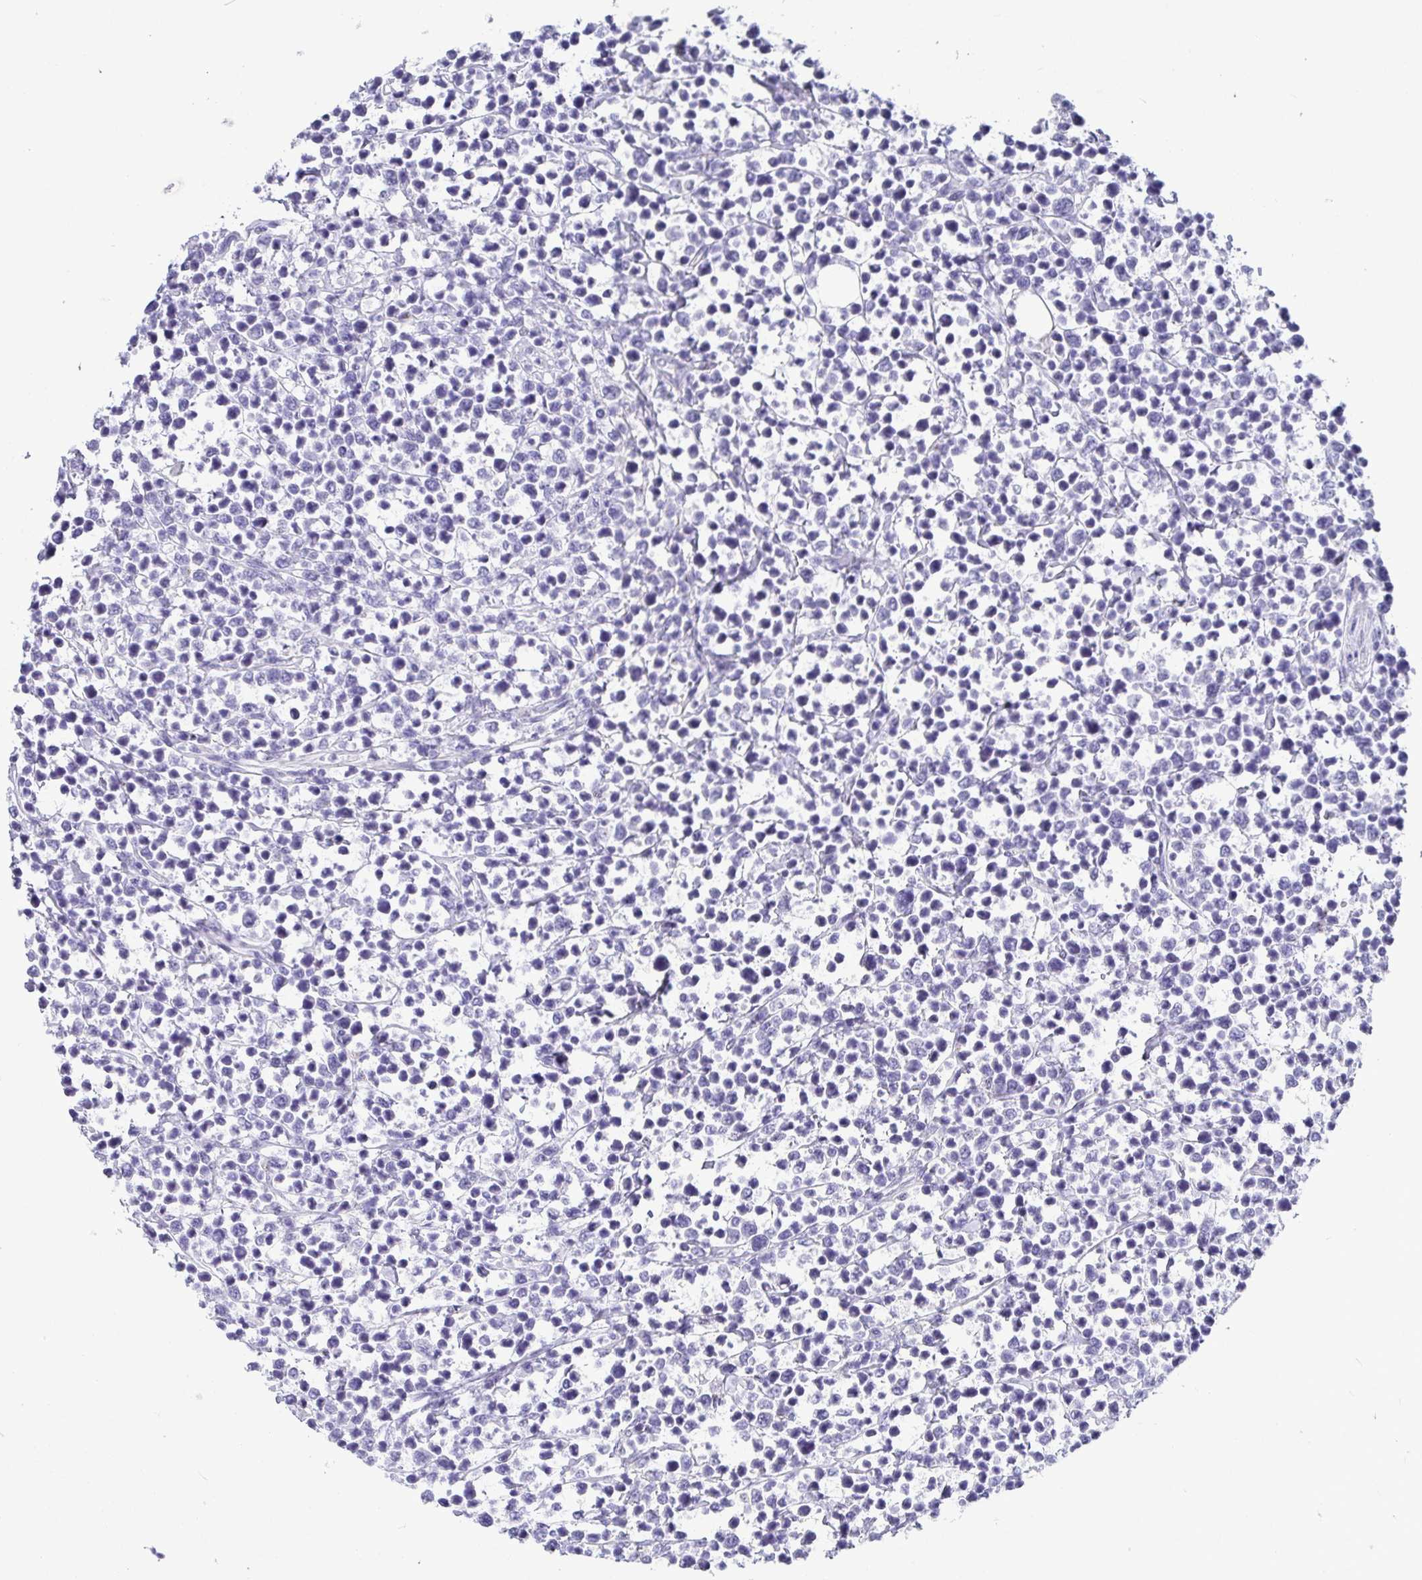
{"staining": {"intensity": "negative", "quantity": "none", "location": "none"}, "tissue": "lymphoma", "cell_type": "Tumor cells", "image_type": "cancer", "snomed": [{"axis": "morphology", "description": "Malignant lymphoma, non-Hodgkin's type, High grade"}, {"axis": "topography", "description": "Soft tissue"}], "caption": "Malignant lymphoma, non-Hodgkin's type (high-grade) stained for a protein using IHC displays no positivity tumor cells.", "gene": "TMEM241", "patient": {"sex": "female", "age": 56}}